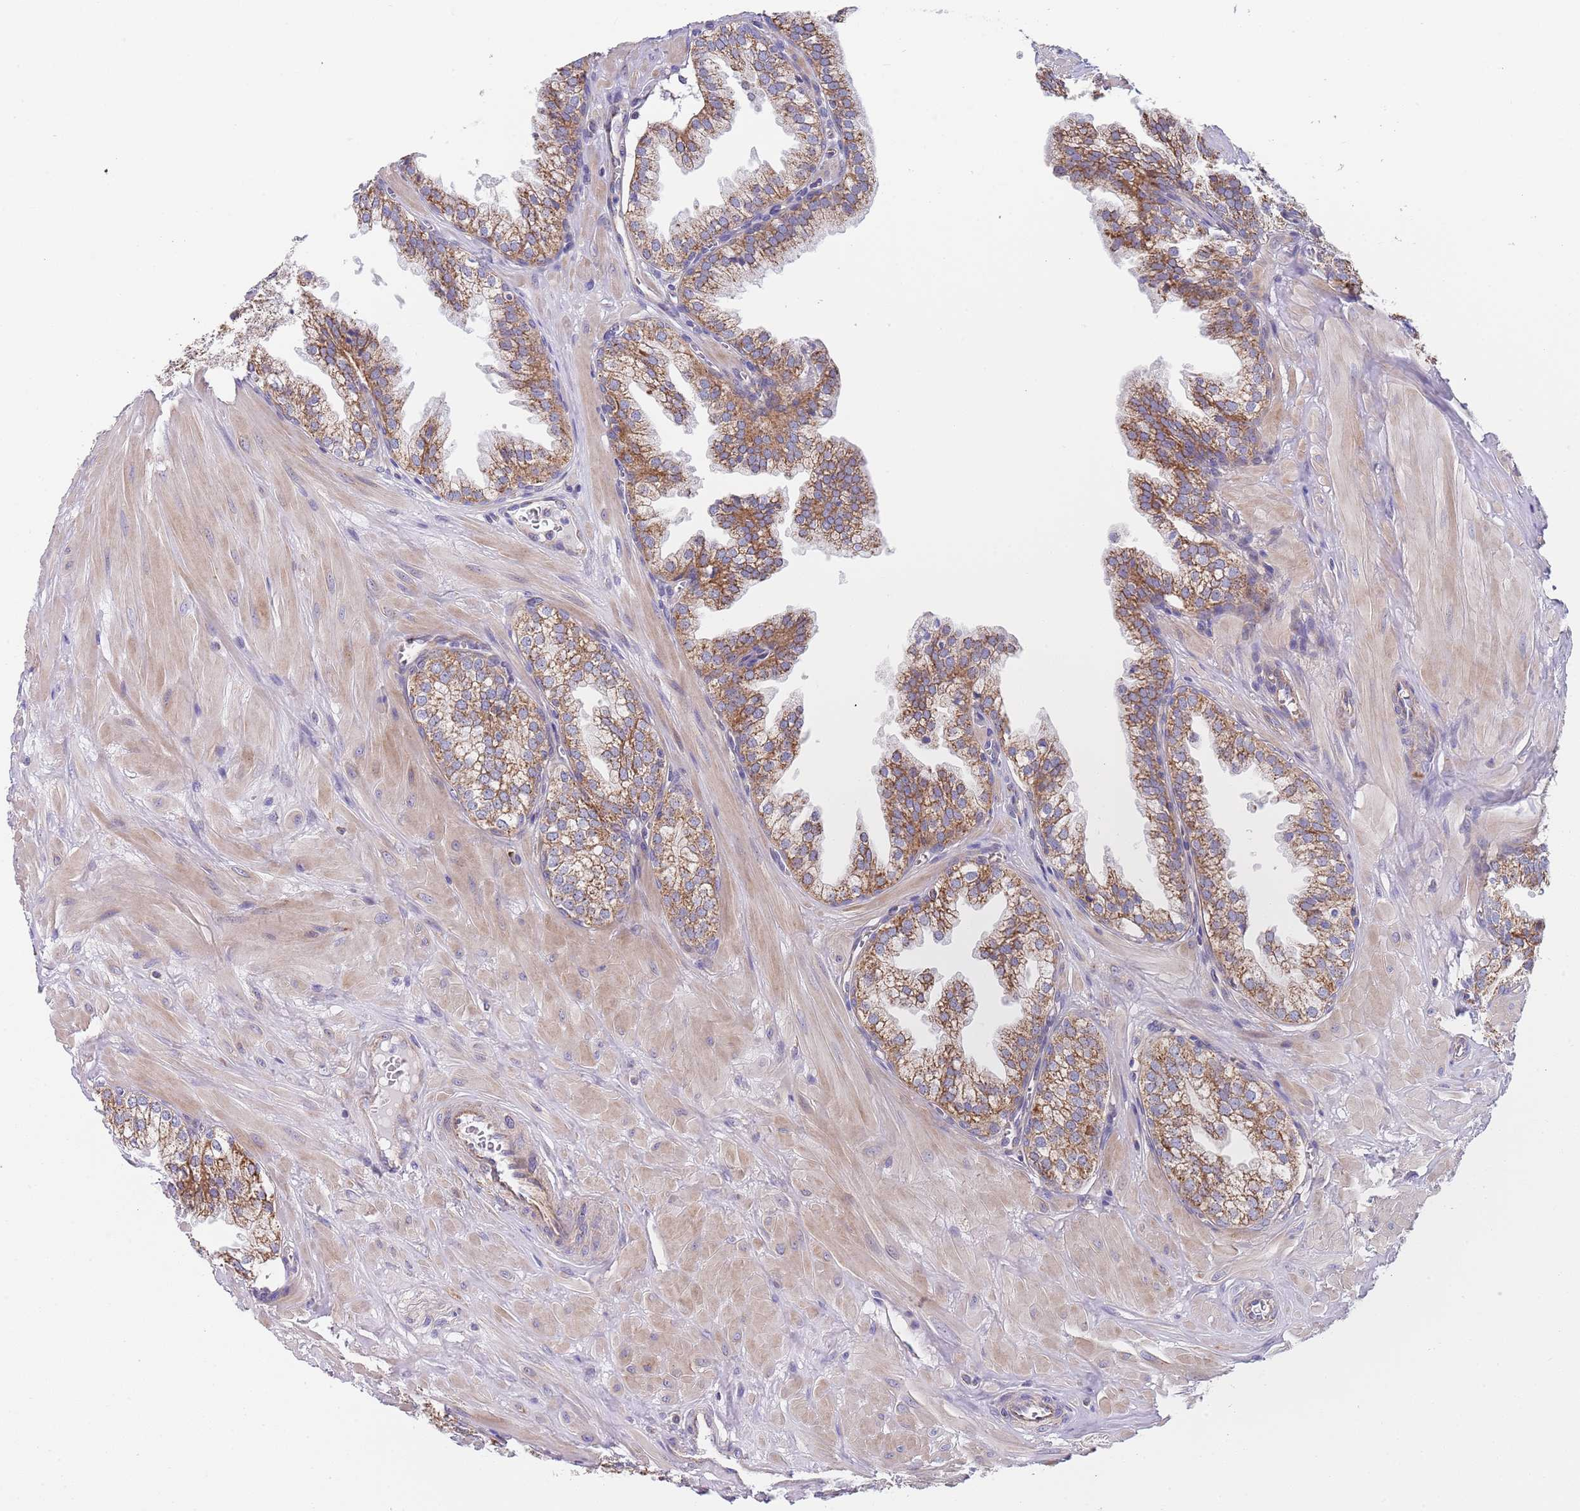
{"staining": {"intensity": "moderate", "quantity": ">75%", "location": "cytoplasmic/membranous"}, "tissue": "prostate", "cell_type": "Glandular cells", "image_type": "normal", "snomed": [{"axis": "morphology", "description": "Normal tissue, NOS"}, {"axis": "topography", "description": "Prostate"}, {"axis": "topography", "description": "Peripheral nerve tissue"}], "caption": "Protein expression analysis of benign human prostate reveals moderate cytoplasmic/membranous staining in about >75% of glandular cells.", "gene": "PWWP3A", "patient": {"sex": "male", "age": 55}}